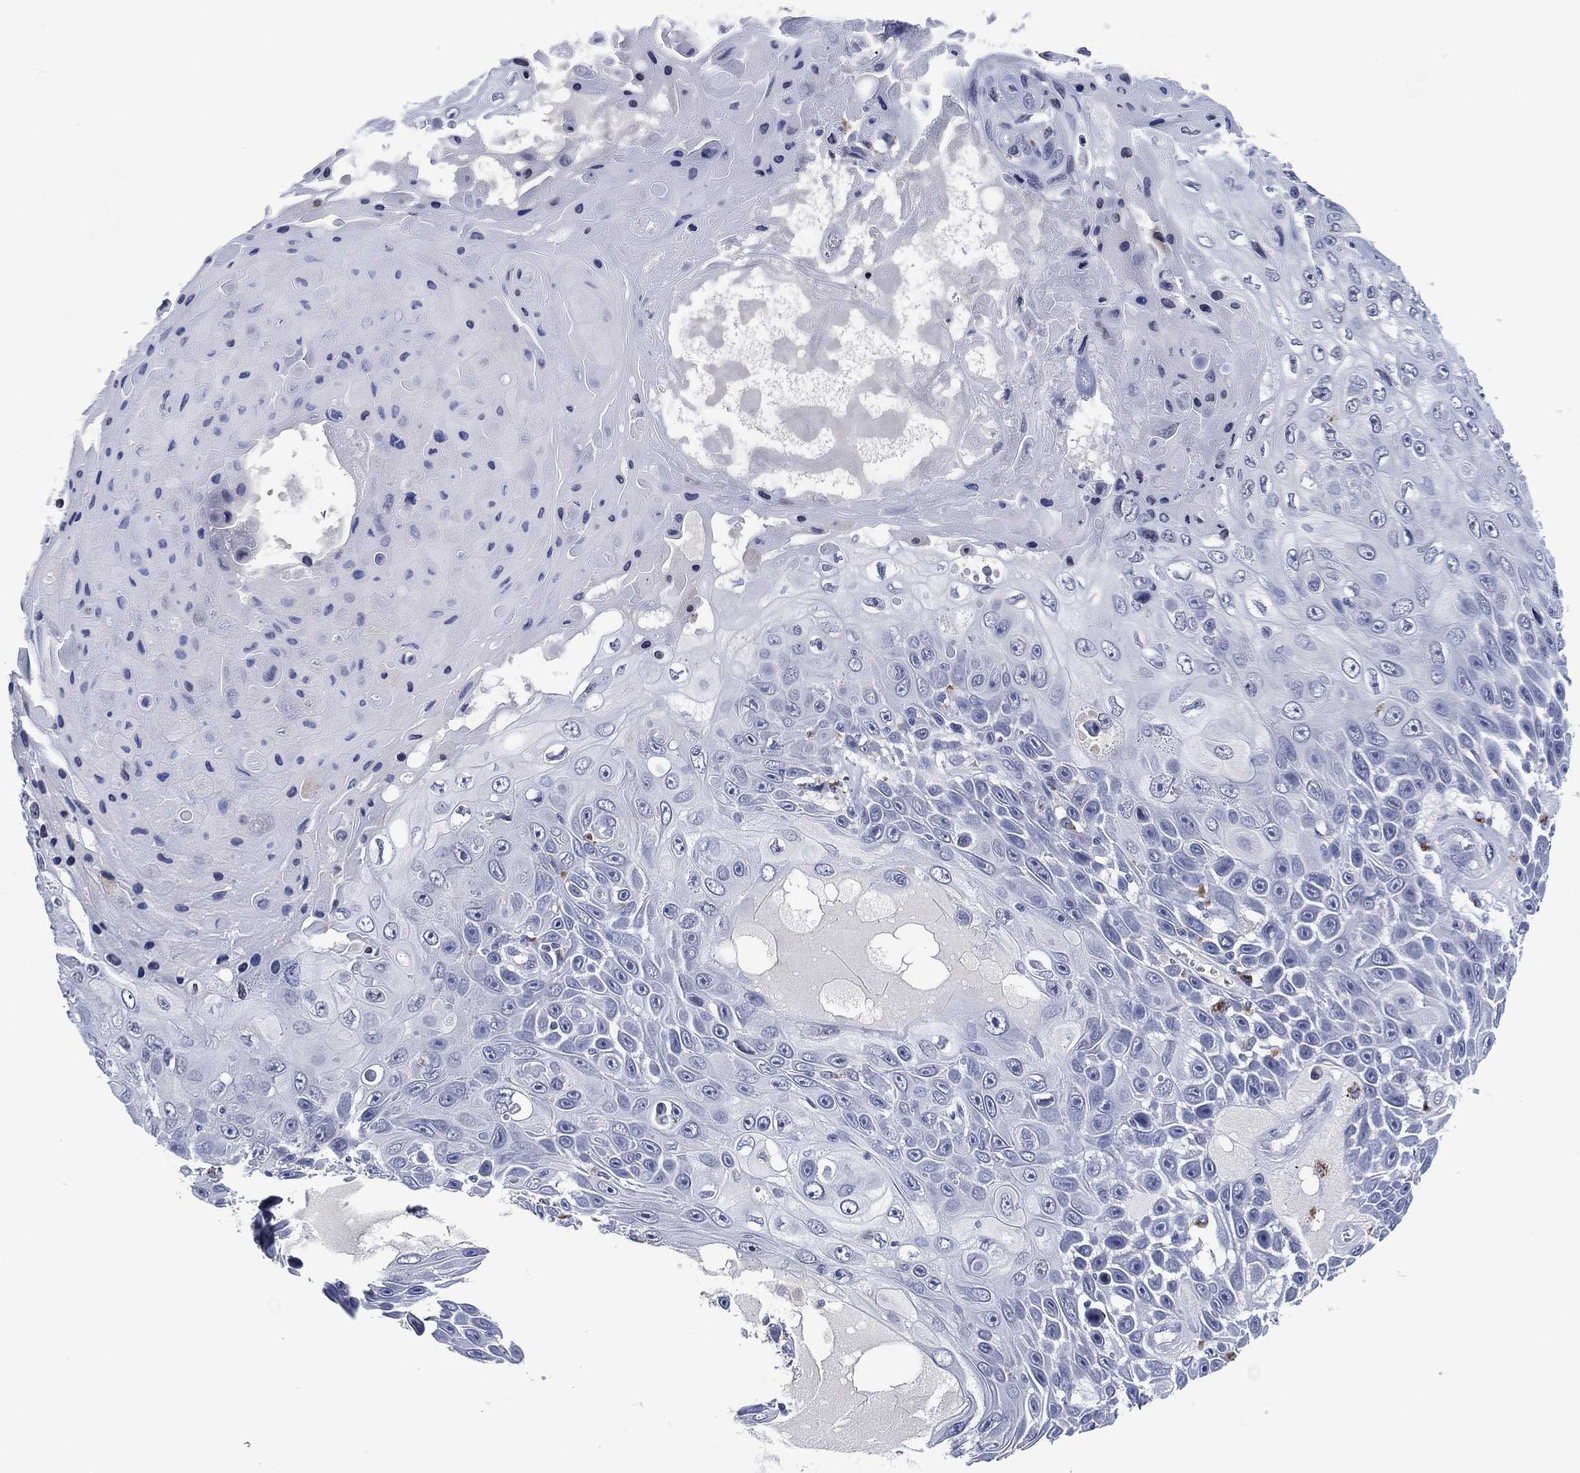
{"staining": {"intensity": "negative", "quantity": "none", "location": "none"}, "tissue": "skin cancer", "cell_type": "Tumor cells", "image_type": "cancer", "snomed": [{"axis": "morphology", "description": "Squamous cell carcinoma, NOS"}, {"axis": "topography", "description": "Skin"}], "caption": "This histopathology image is of skin cancer stained with IHC to label a protein in brown with the nuclei are counter-stained blue. There is no expression in tumor cells. (Stains: DAB immunohistochemistry (IHC) with hematoxylin counter stain, Microscopy: brightfield microscopy at high magnification).", "gene": "USP26", "patient": {"sex": "male", "age": 82}}